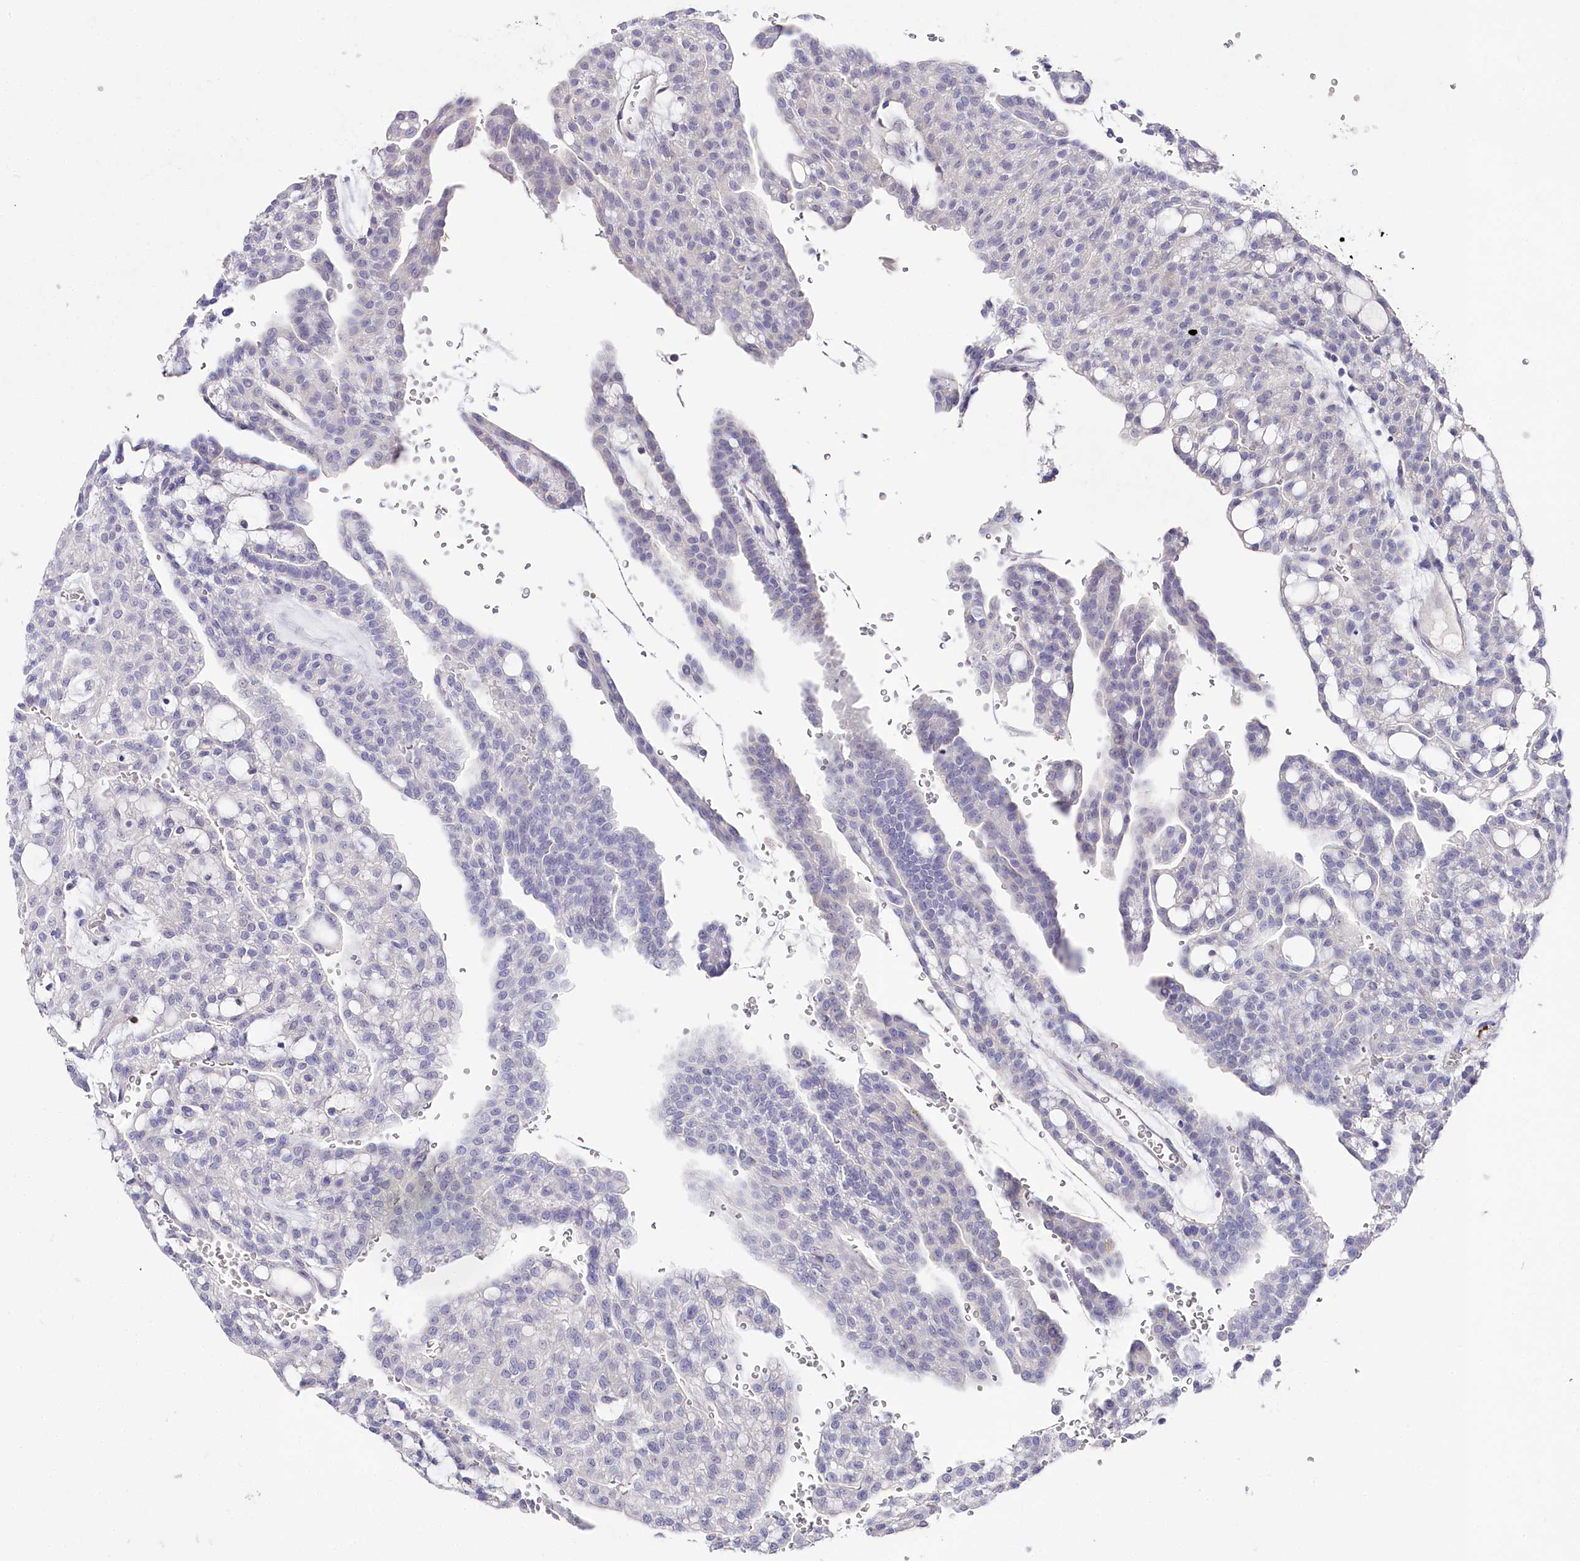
{"staining": {"intensity": "negative", "quantity": "none", "location": "none"}, "tissue": "renal cancer", "cell_type": "Tumor cells", "image_type": "cancer", "snomed": [{"axis": "morphology", "description": "Adenocarcinoma, NOS"}, {"axis": "topography", "description": "Kidney"}], "caption": "Human adenocarcinoma (renal) stained for a protein using immunohistochemistry (IHC) shows no staining in tumor cells.", "gene": "CLEC4M", "patient": {"sex": "male", "age": 63}}